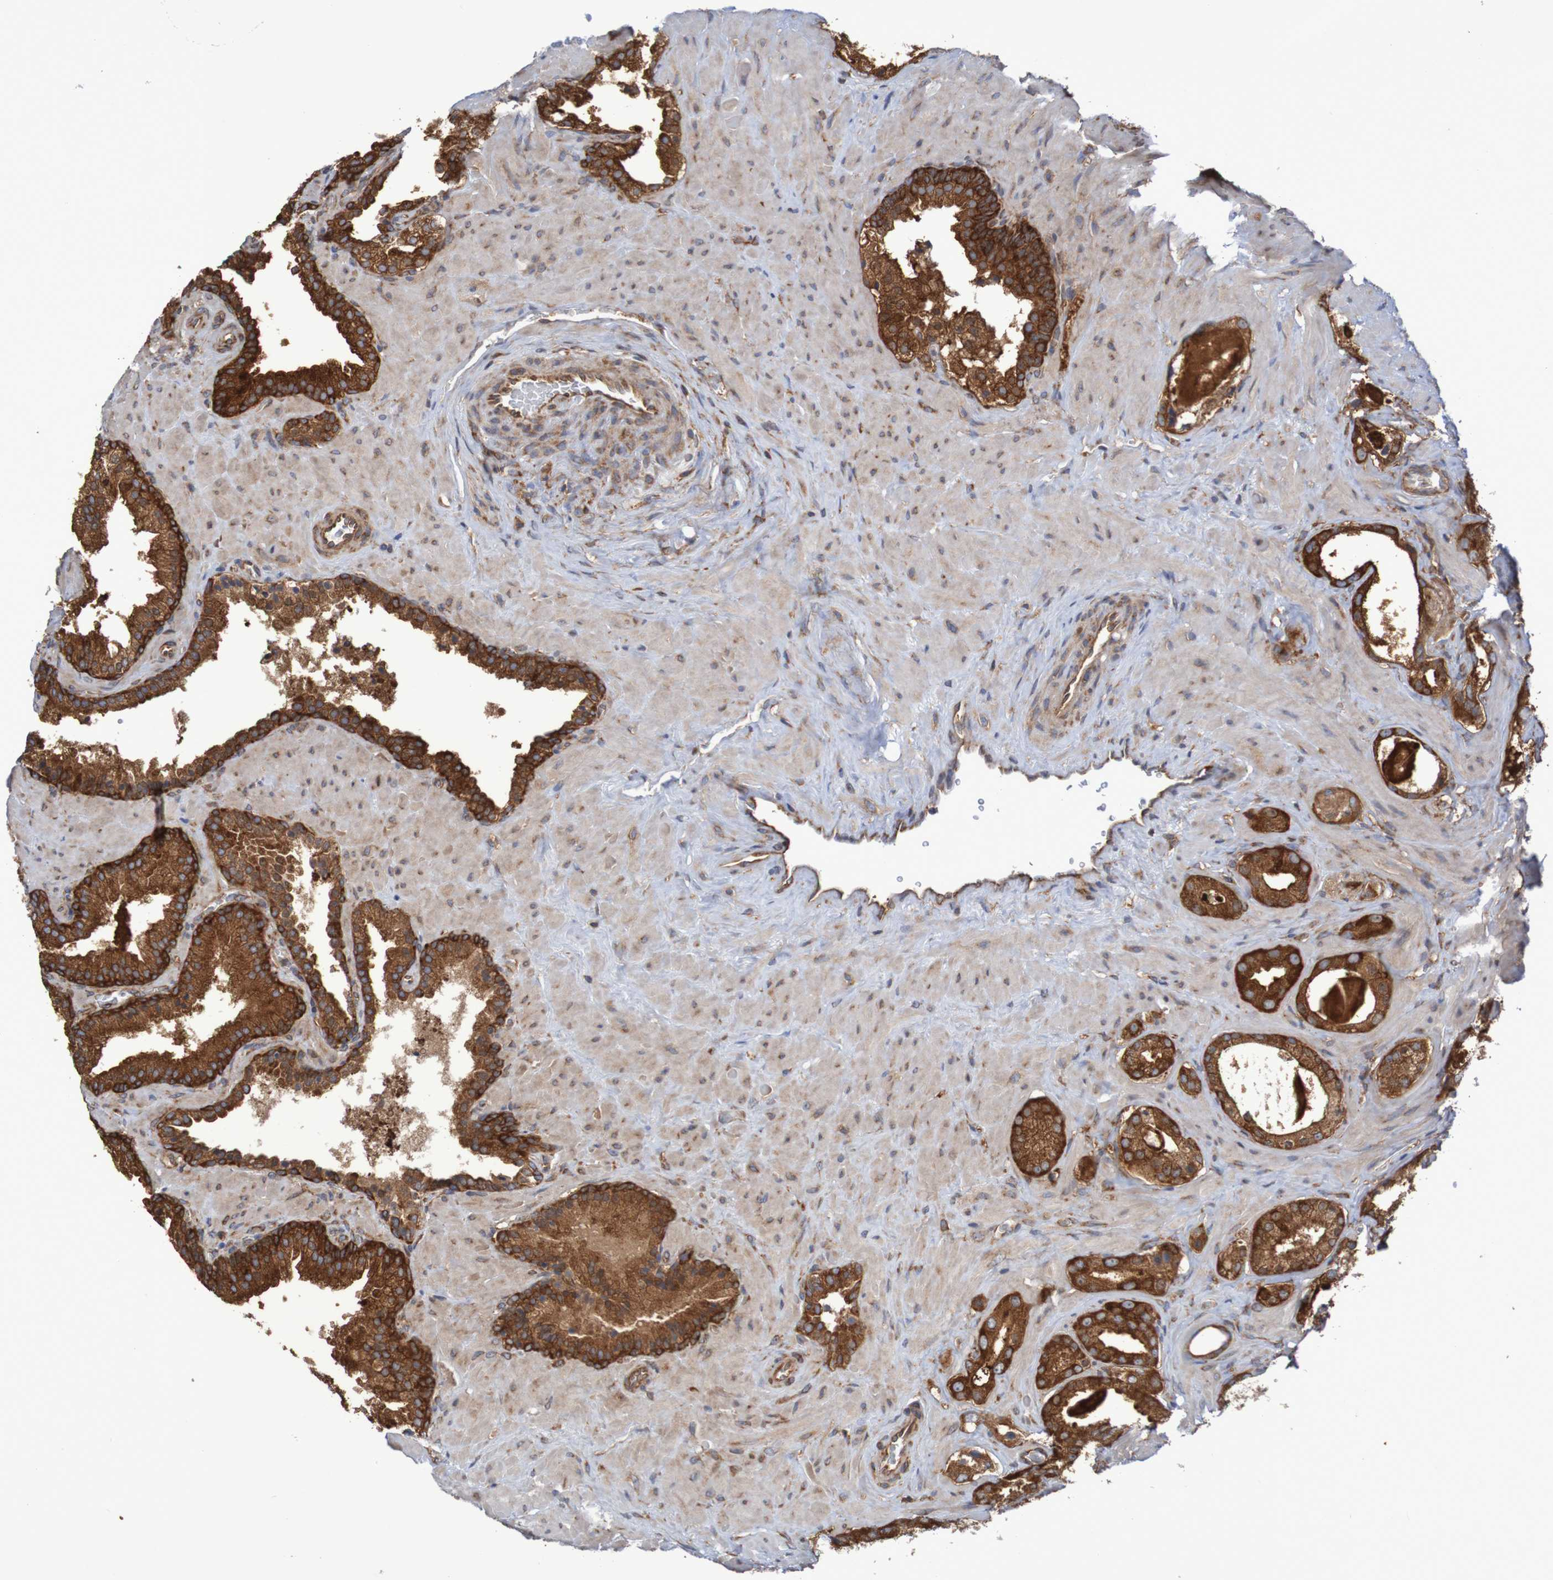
{"staining": {"intensity": "strong", "quantity": ">75%", "location": "cytoplasmic/membranous"}, "tissue": "prostate cancer", "cell_type": "Tumor cells", "image_type": "cancer", "snomed": [{"axis": "morphology", "description": "Adenocarcinoma, High grade"}, {"axis": "topography", "description": "Prostate"}], "caption": "The image shows a brown stain indicating the presence of a protein in the cytoplasmic/membranous of tumor cells in prostate cancer (adenocarcinoma (high-grade)).", "gene": "LRRC47", "patient": {"sex": "male", "age": 64}}